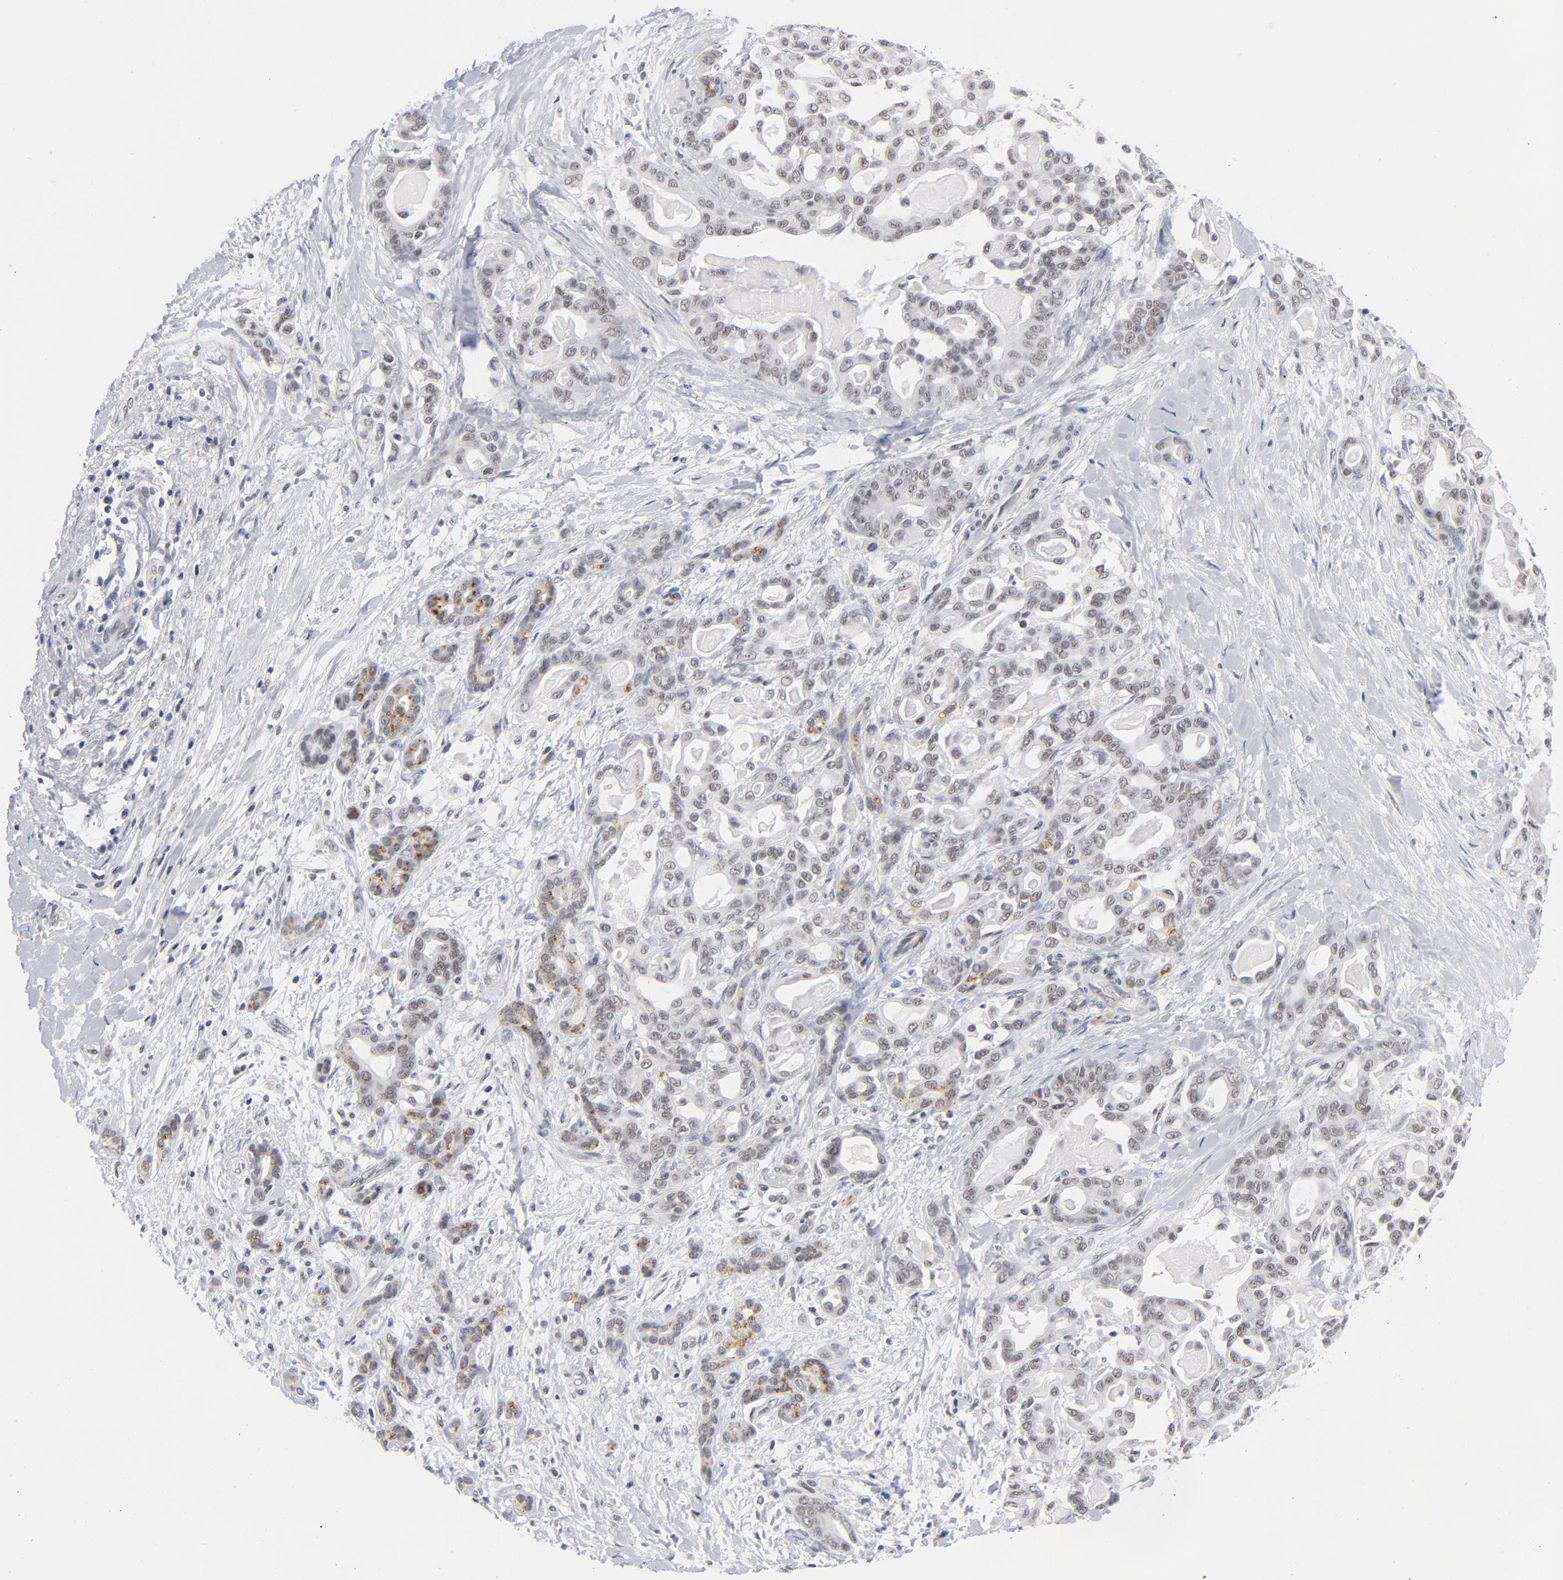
{"staining": {"intensity": "weak", "quantity": "25%-75%", "location": "cytoplasmic/membranous,nuclear"}, "tissue": "pancreatic cancer", "cell_type": "Tumor cells", "image_type": "cancer", "snomed": [{"axis": "morphology", "description": "Adenocarcinoma, NOS"}, {"axis": "topography", "description": "Pancreas"}], "caption": "Protein expression analysis of pancreatic cancer reveals weak cytoplasmic/membranous and nuclear positivity in about 25%-75% of tumor cells.", "gene": "BAP1", "patient": {"sex": "male", "age": 63}}